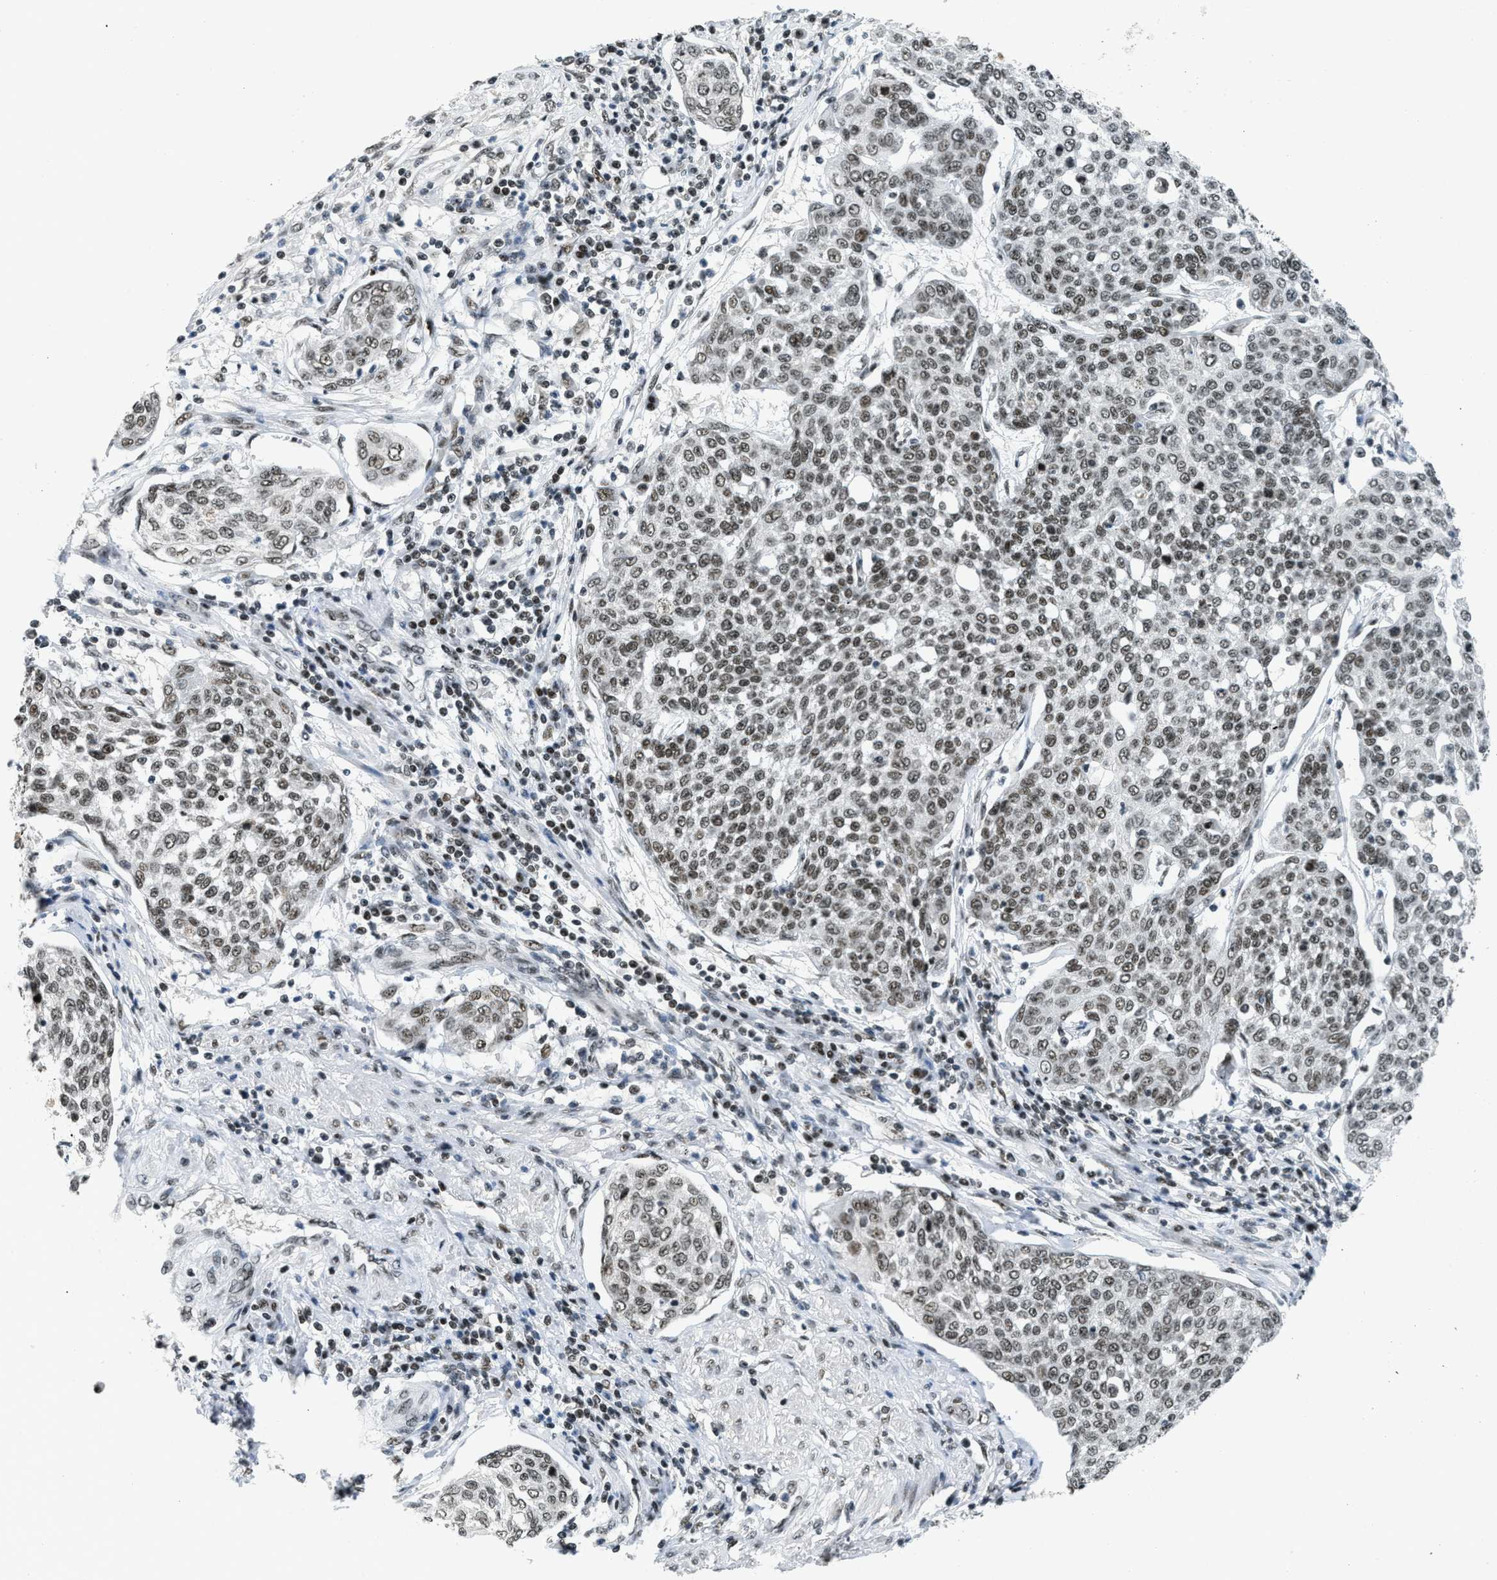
{"staining": {"intensity": "weak", "quantity": ">75%", "location": "nuclear"}, "tissue": "cervical cancer", "cell_type": "Tumor cells", "image_type": "cancer", "snomed": [{"axis": "morphology", "description": "Squamous cell carcinoma, NOS"}, {"axis": "topography", "description": "Cervix"}], "caption": "Human cervical cancer (squamous cell carcinoma) stained with a brown dye demonstrates weak nuclear positive staining in approximately >75% of tumor cells.", "gene": "URB1", "patient": {"sex": "female", "age": 34}}